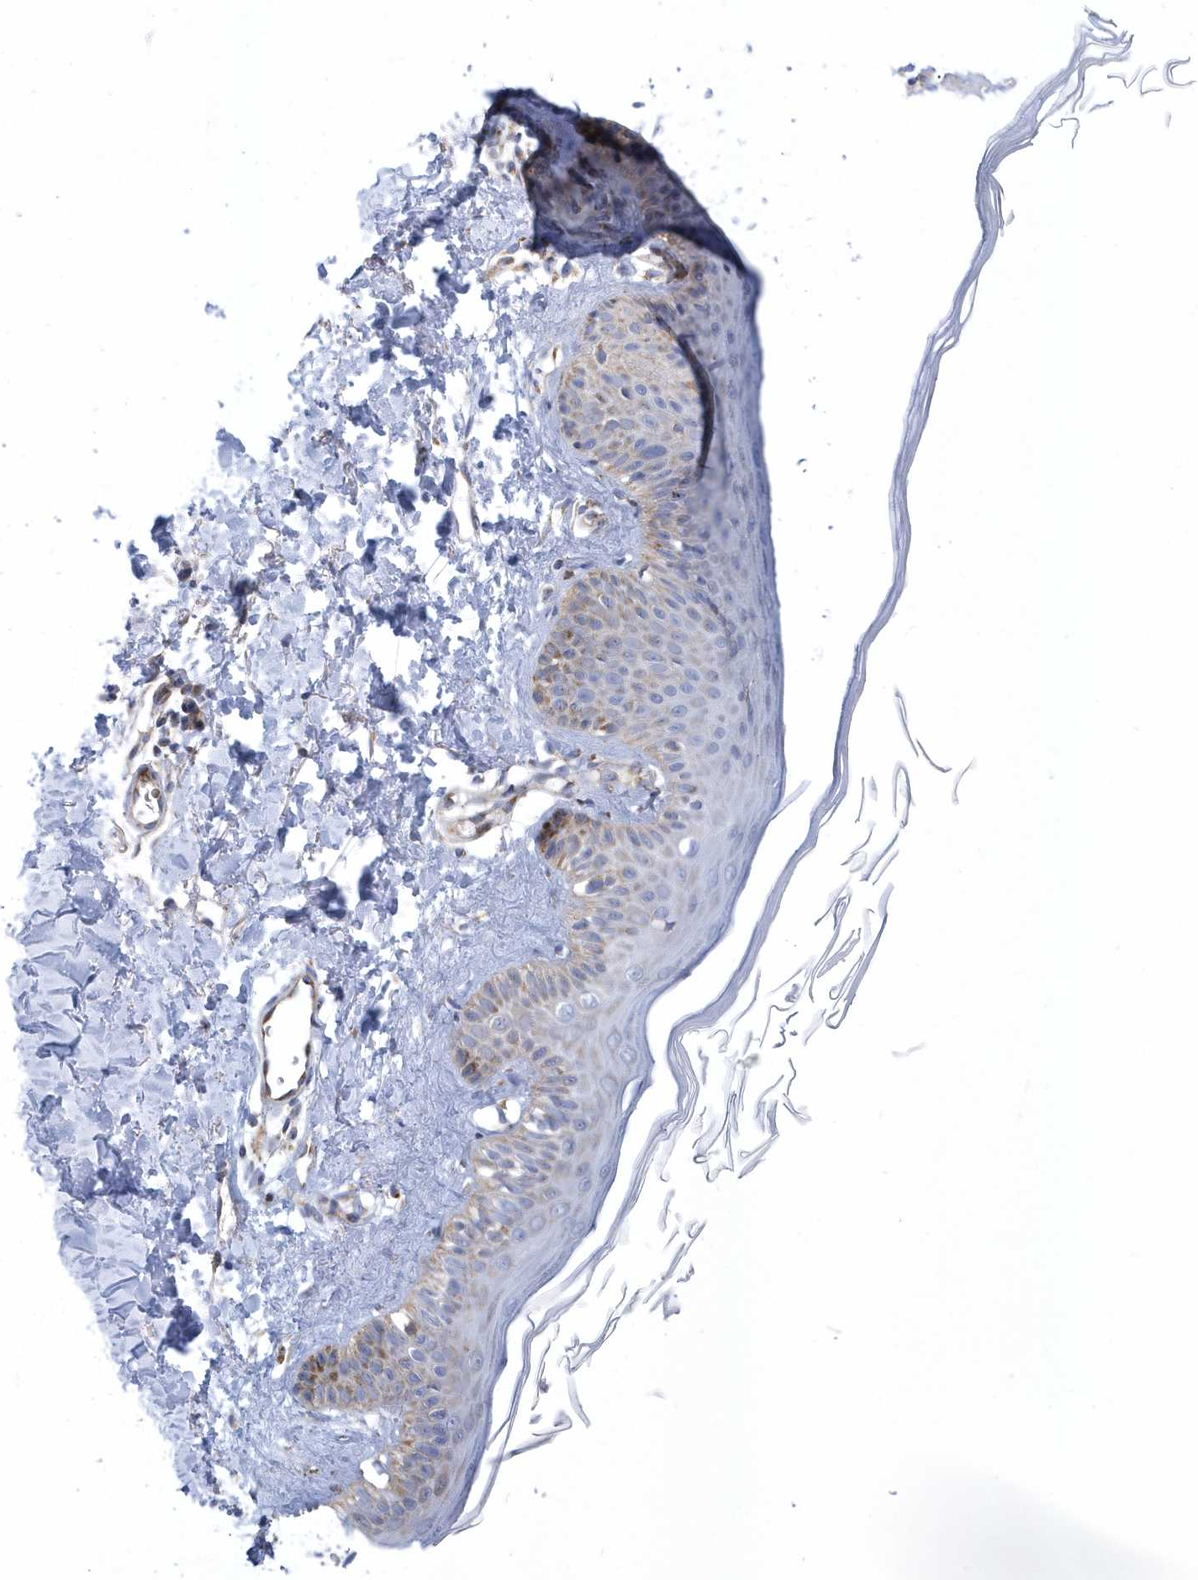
{"staining": {"intensity": "weak", "quantity": "25%-75%", "location": "cytoplasmic/membranous"}, "tissue": "skin", "cell_type": "Fibroblasts", "image_type": "normal", "snomed": [{"axis": "morphology", "description": "Normal tissue, NOS"}, {"axis": "topography", "description": "Skin"}], "caption": "Fibroblasts reveal weak cytoplasmic/membranous positivity in approximately 25%-75% of cells in unremarkable skin. (Stains: DAB (3,3'-diaminobenzidine) in brown, nuclei in blue, Microscopy: brightfield microscopy at high magnification).", "gene": "VWA5B2", "patient": {"sex": "male", "age": 52}}